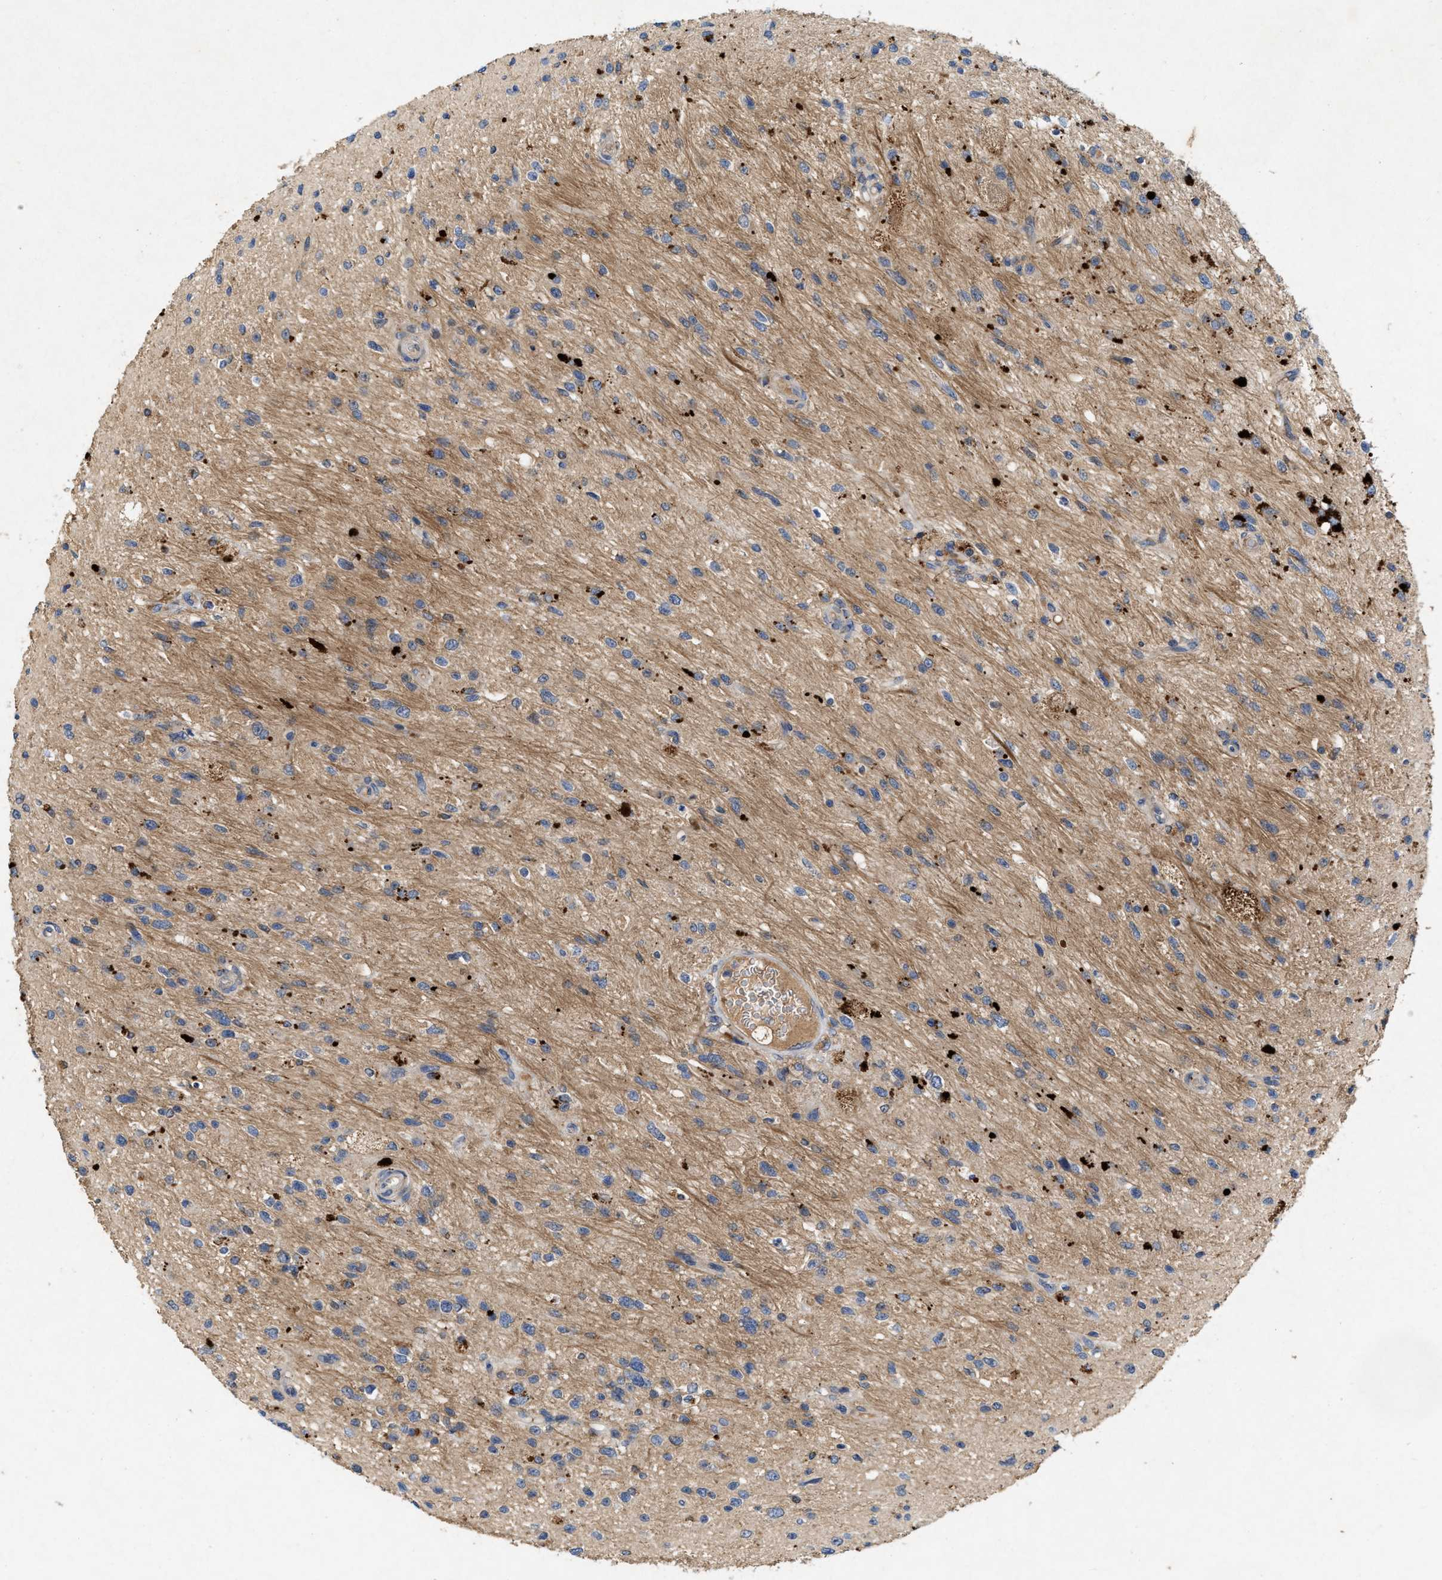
{"staining": {"intensity": "negative", "quantity": "none", "location": "none"}, "tissue": "glioma", "cell_type": "Tumor cells", "image_type": "cancer", "snomed": [{"axis": "morphology", "description": "Glioma, malignant, High grade"}, {"axis": "topography", "description": "Brain"}], "caption": "There is no significant positivity in tumor cells of glioma.", "gene": "LPAR2", "patient": {"sex": "male", "age": 33}}